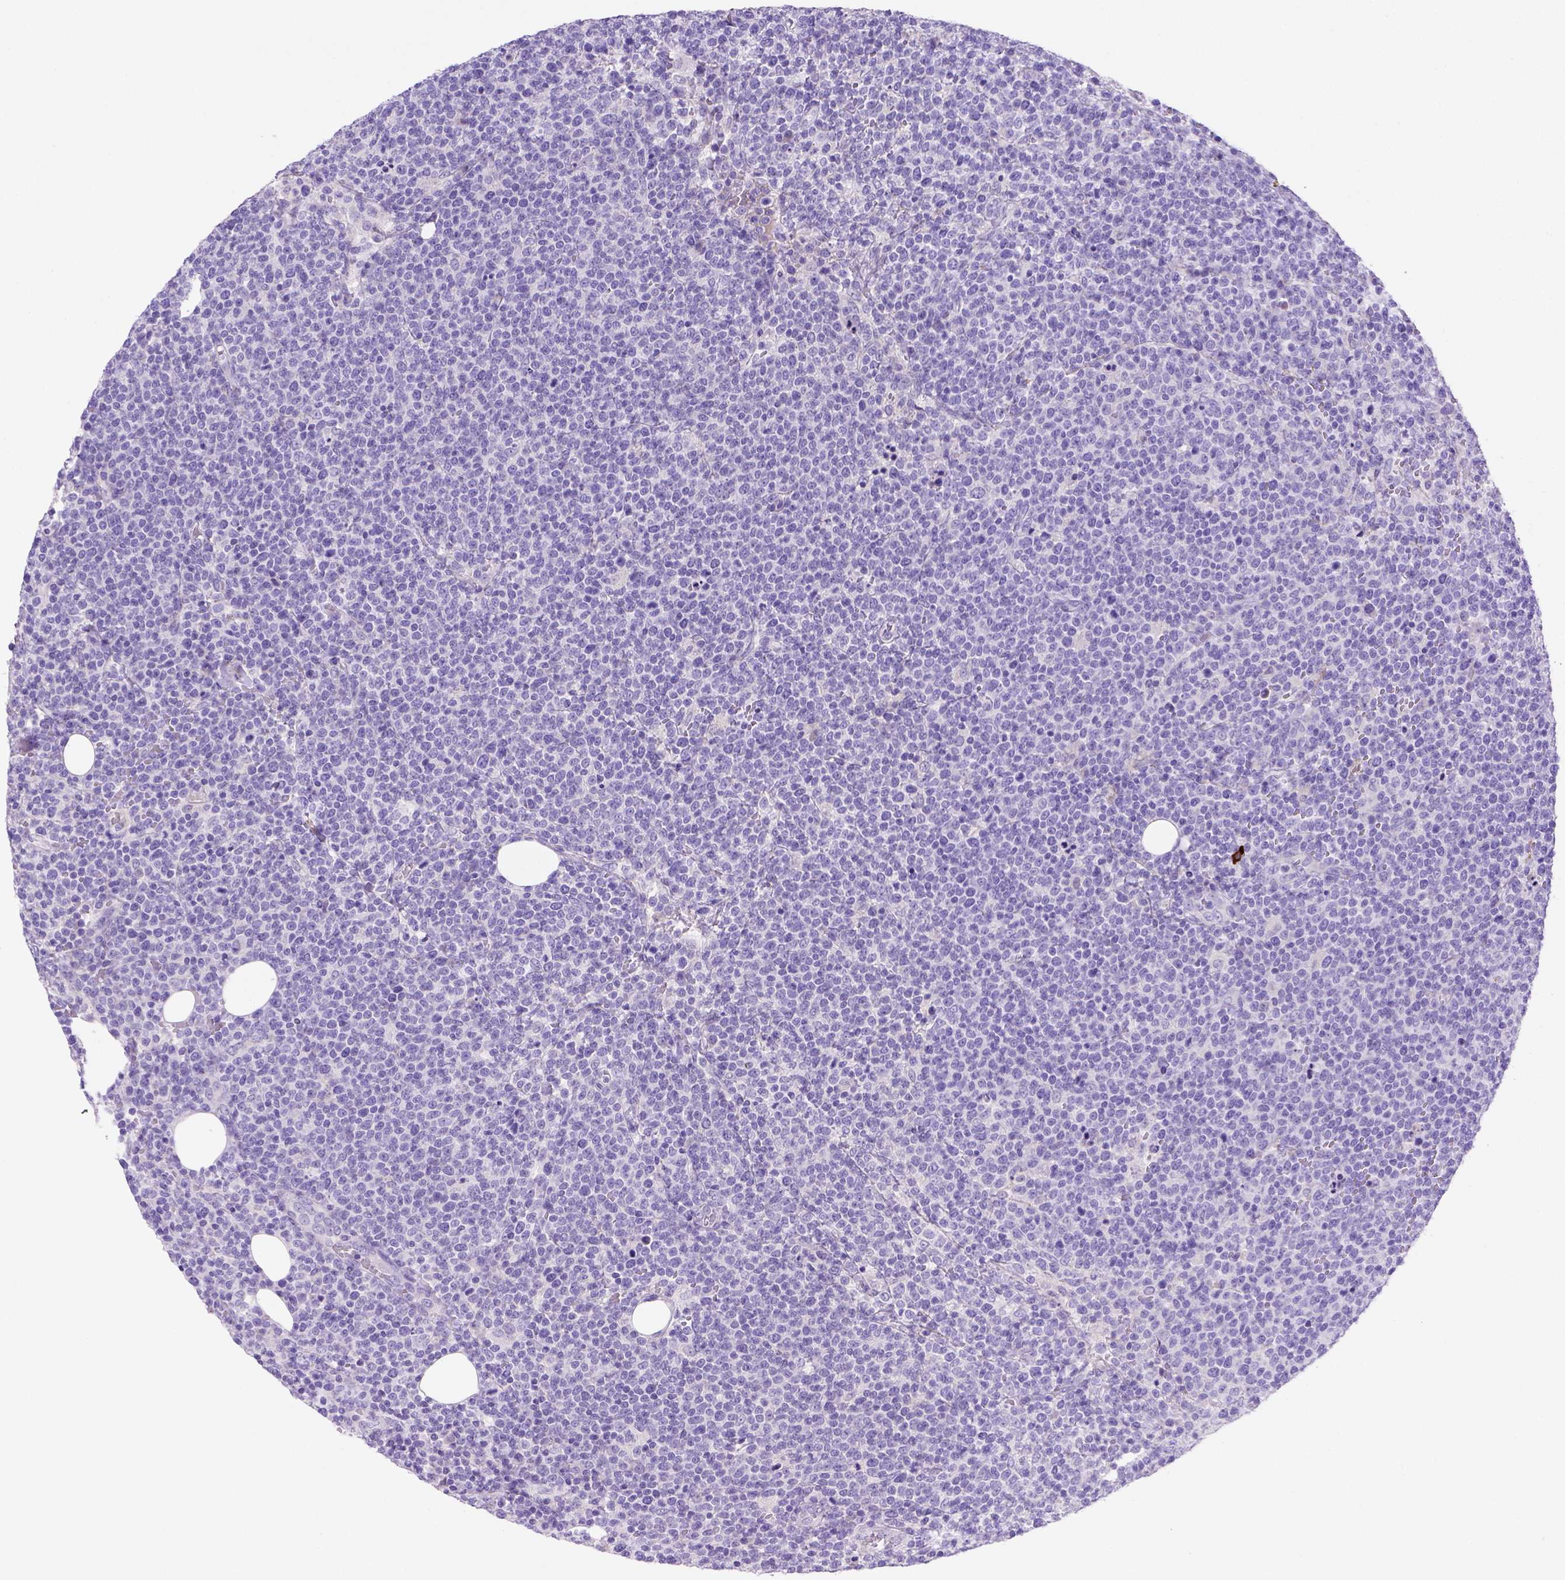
{"staining": {"intensity": "negative", "quantity": "none", "location": "none"}, "tissue": "lymphoma", "cell_type": "Tumor cells", "image_type": "cancer", "snomed": [{"axis": "morphology", "description": "Malignant lymphoma, non-Hodgkin's type, High grade"}, {"axis": "topography", "description": "Lymph node"}], "caption": "This photomicrograph is of lymphoma stained with immunohistochemistry (IHC) to label a protein in brown with the nuclei are counter-stained blue. There is no positivity in tumor cells.", "gene": "SIRPD", "patient": {"sex": "male", "age": 61}}